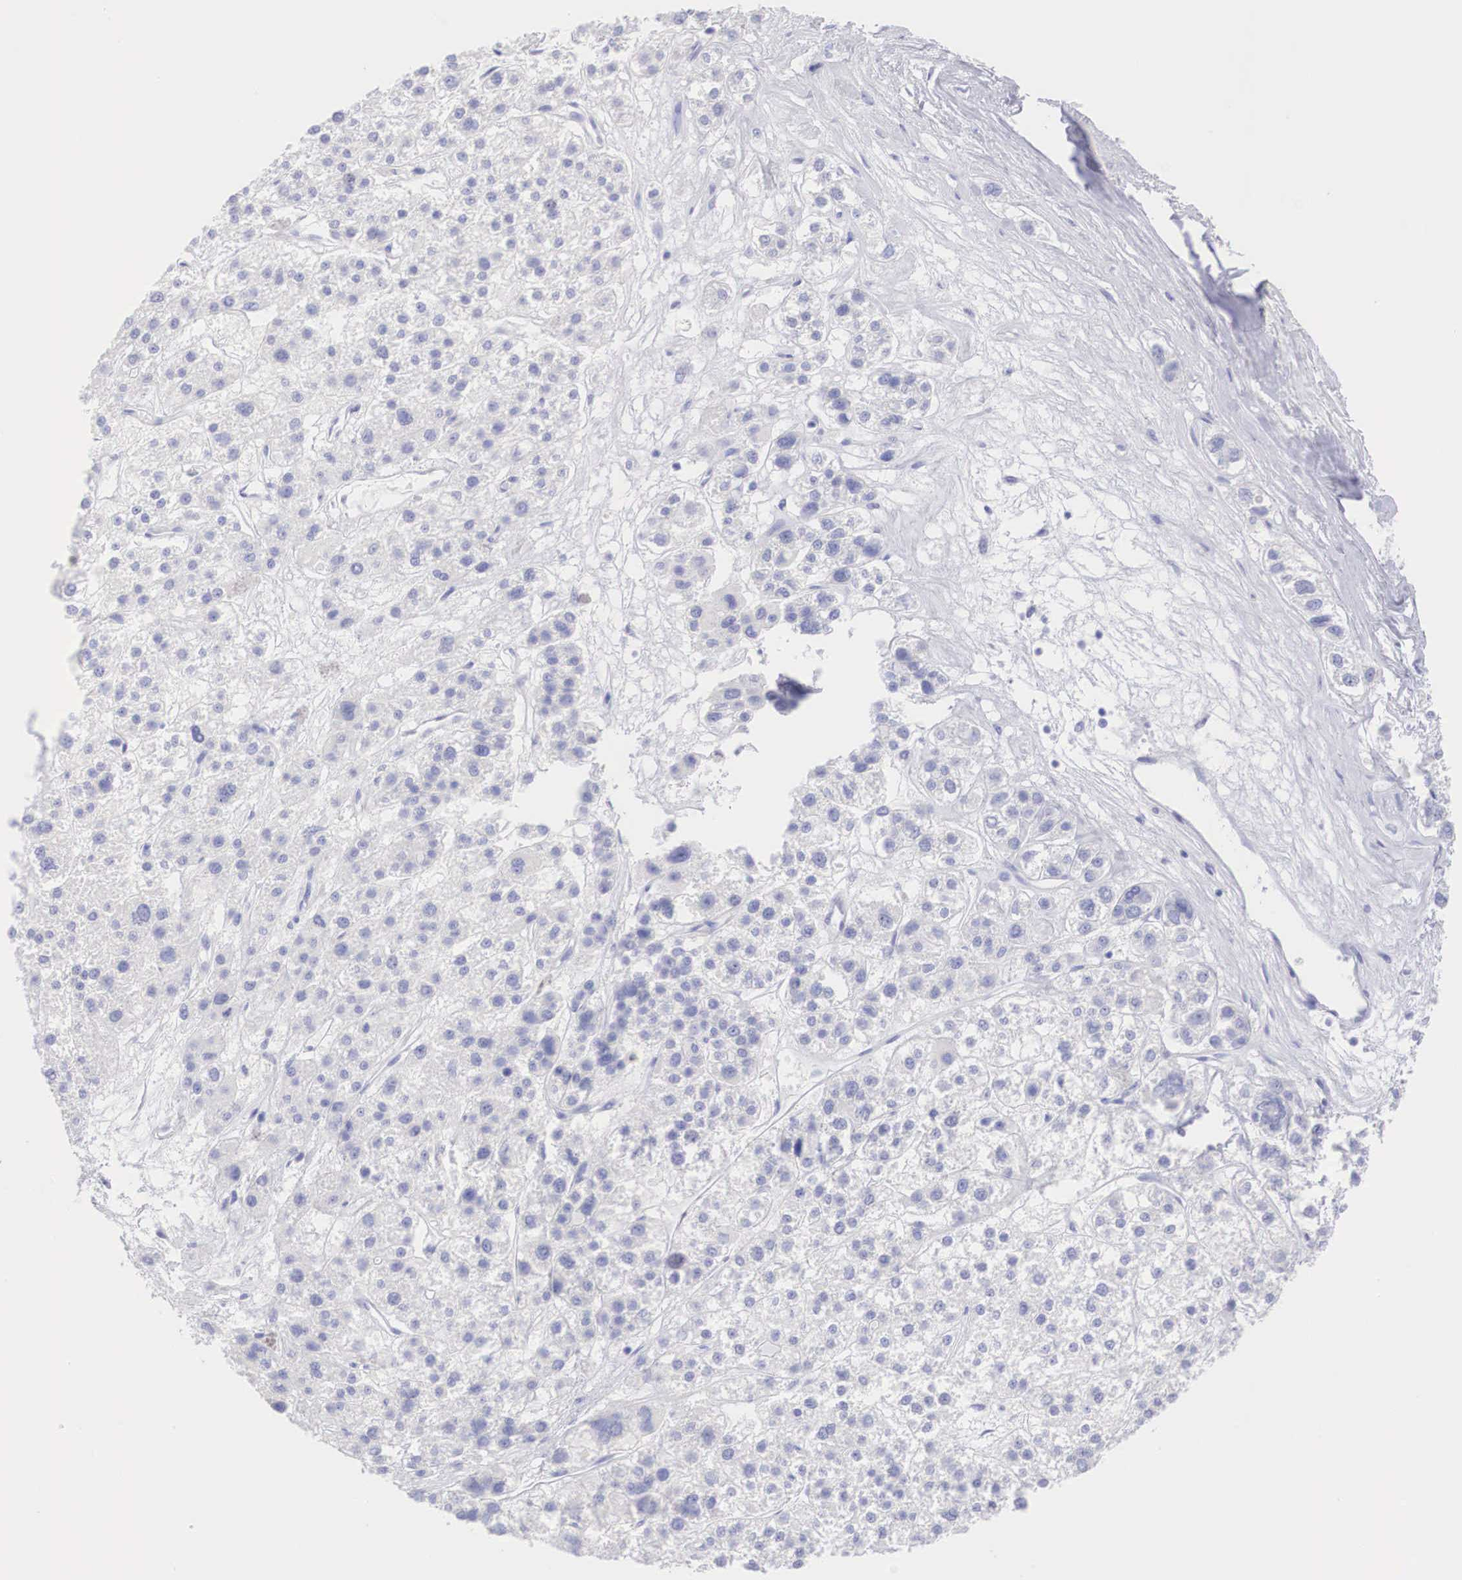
{"staining": {"intensity": "negative", "quantity": "none", "location": "none"}, "tissue": "liver cancer", "cell_type": "Tumor cells", "image_type": "cancer", "snomed": [{"axis": "morphology", "description": "Carcinoma, Hepatocellular, NOS"}, {"axis": "topography", "description": "Liver"}], "caption": "DAB (3,3'-diaminobenzidine) immunohistochemical staining of human liver cancer reveals no significant positivity in tumor cells.", "gene": "TYR", "patient": {"sex": "female", "age": 85}}